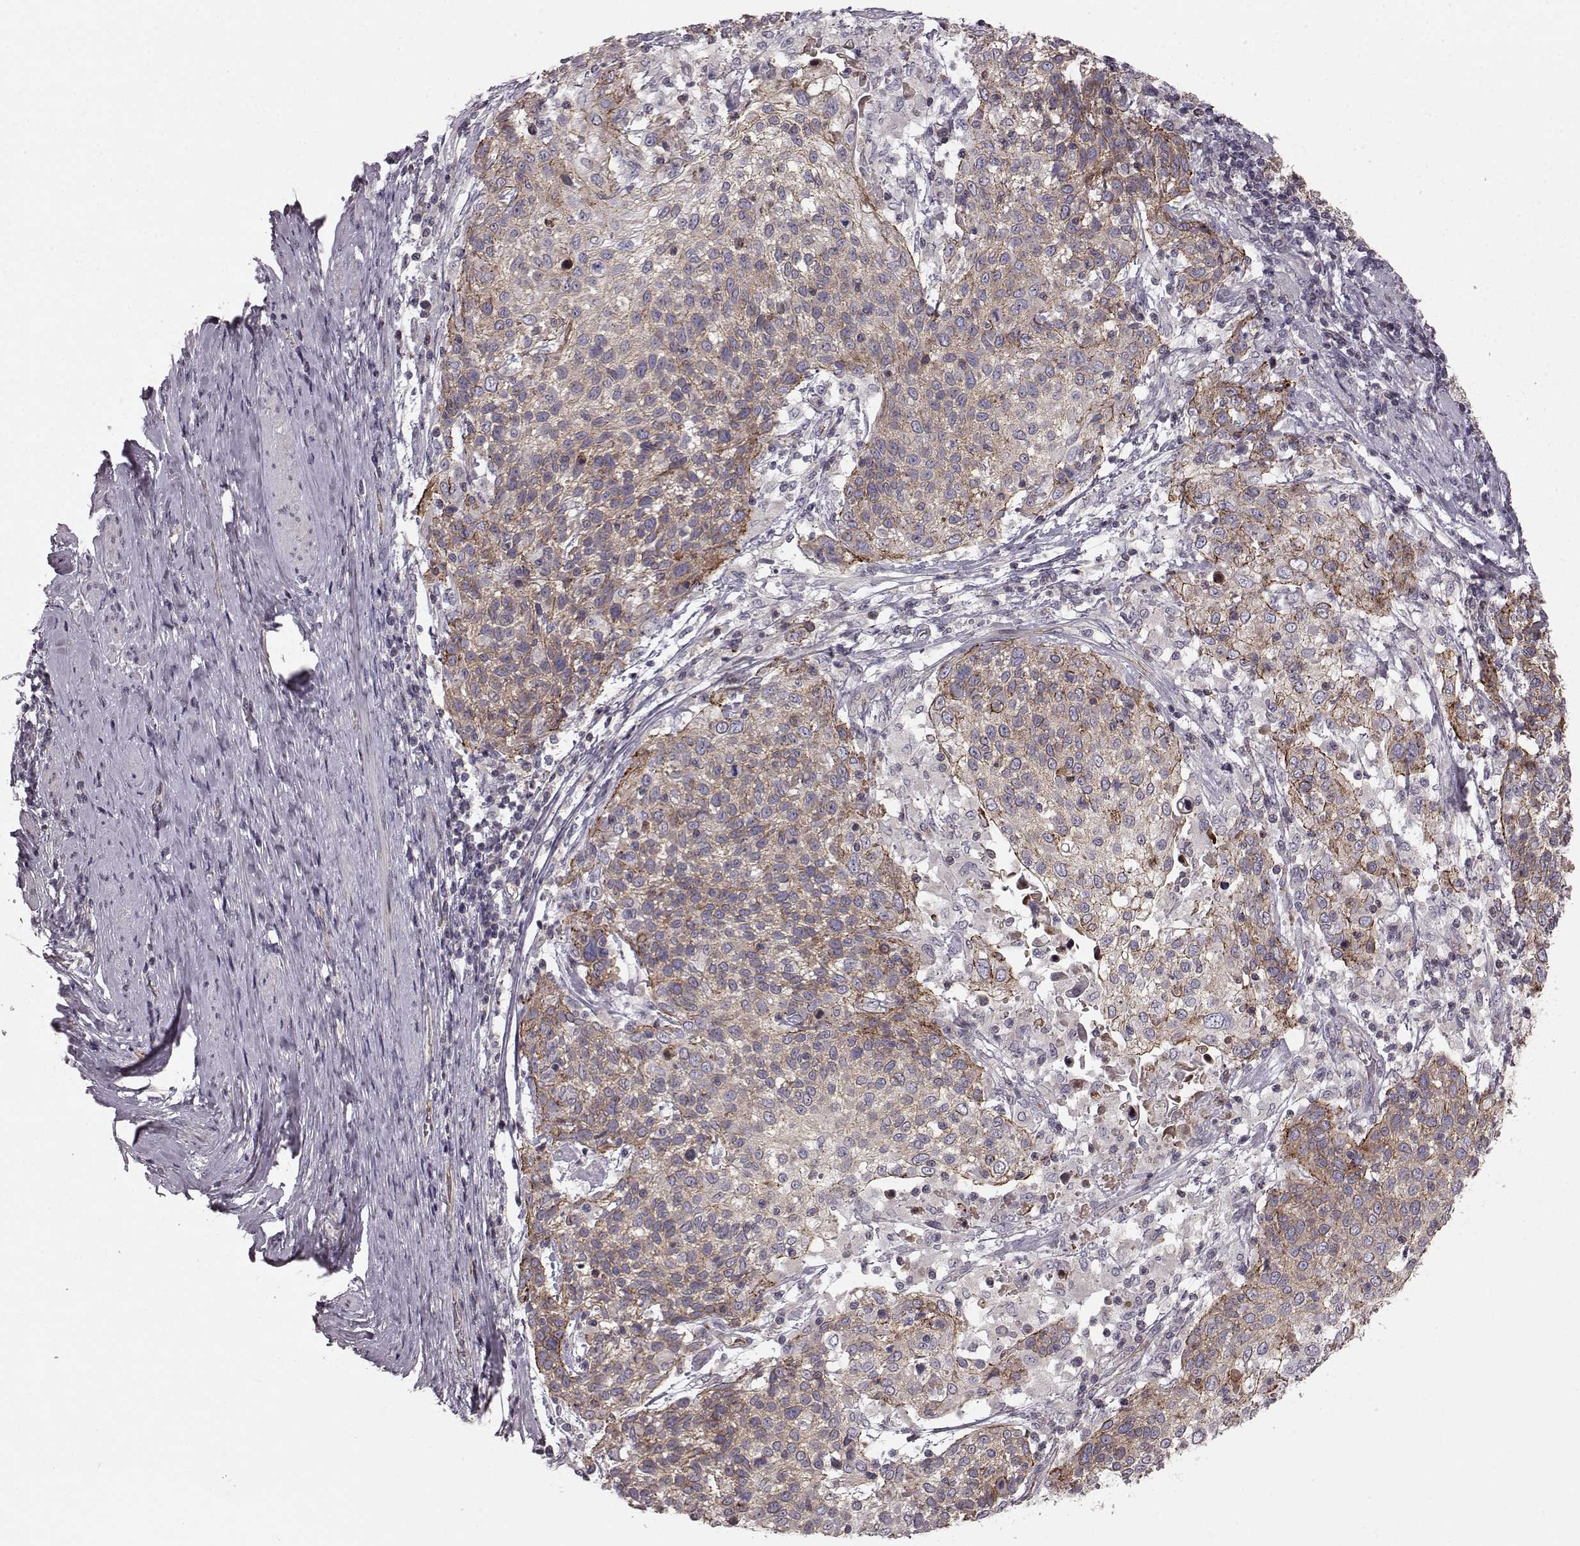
{"staining": {"intensity": "weak", "quantity": "<25%", "location": "cytoplasmic/membranous"}, "tissue": "cervical cancer", "cell_type": "Tumor cells", "image_type": "cancer", "snomed": [{"axis": "morphology", "description": "Squamous cell carcinoma, NOS"}, {"axis": "topography", "description": "Cervix"}], "caption": "Photomicrograph shows no significant protein expression in tumor cells of cervical squamous cell carcinoma.", "gene": "SLC22A18", "patient": {"sex": "female", "age": 61}}